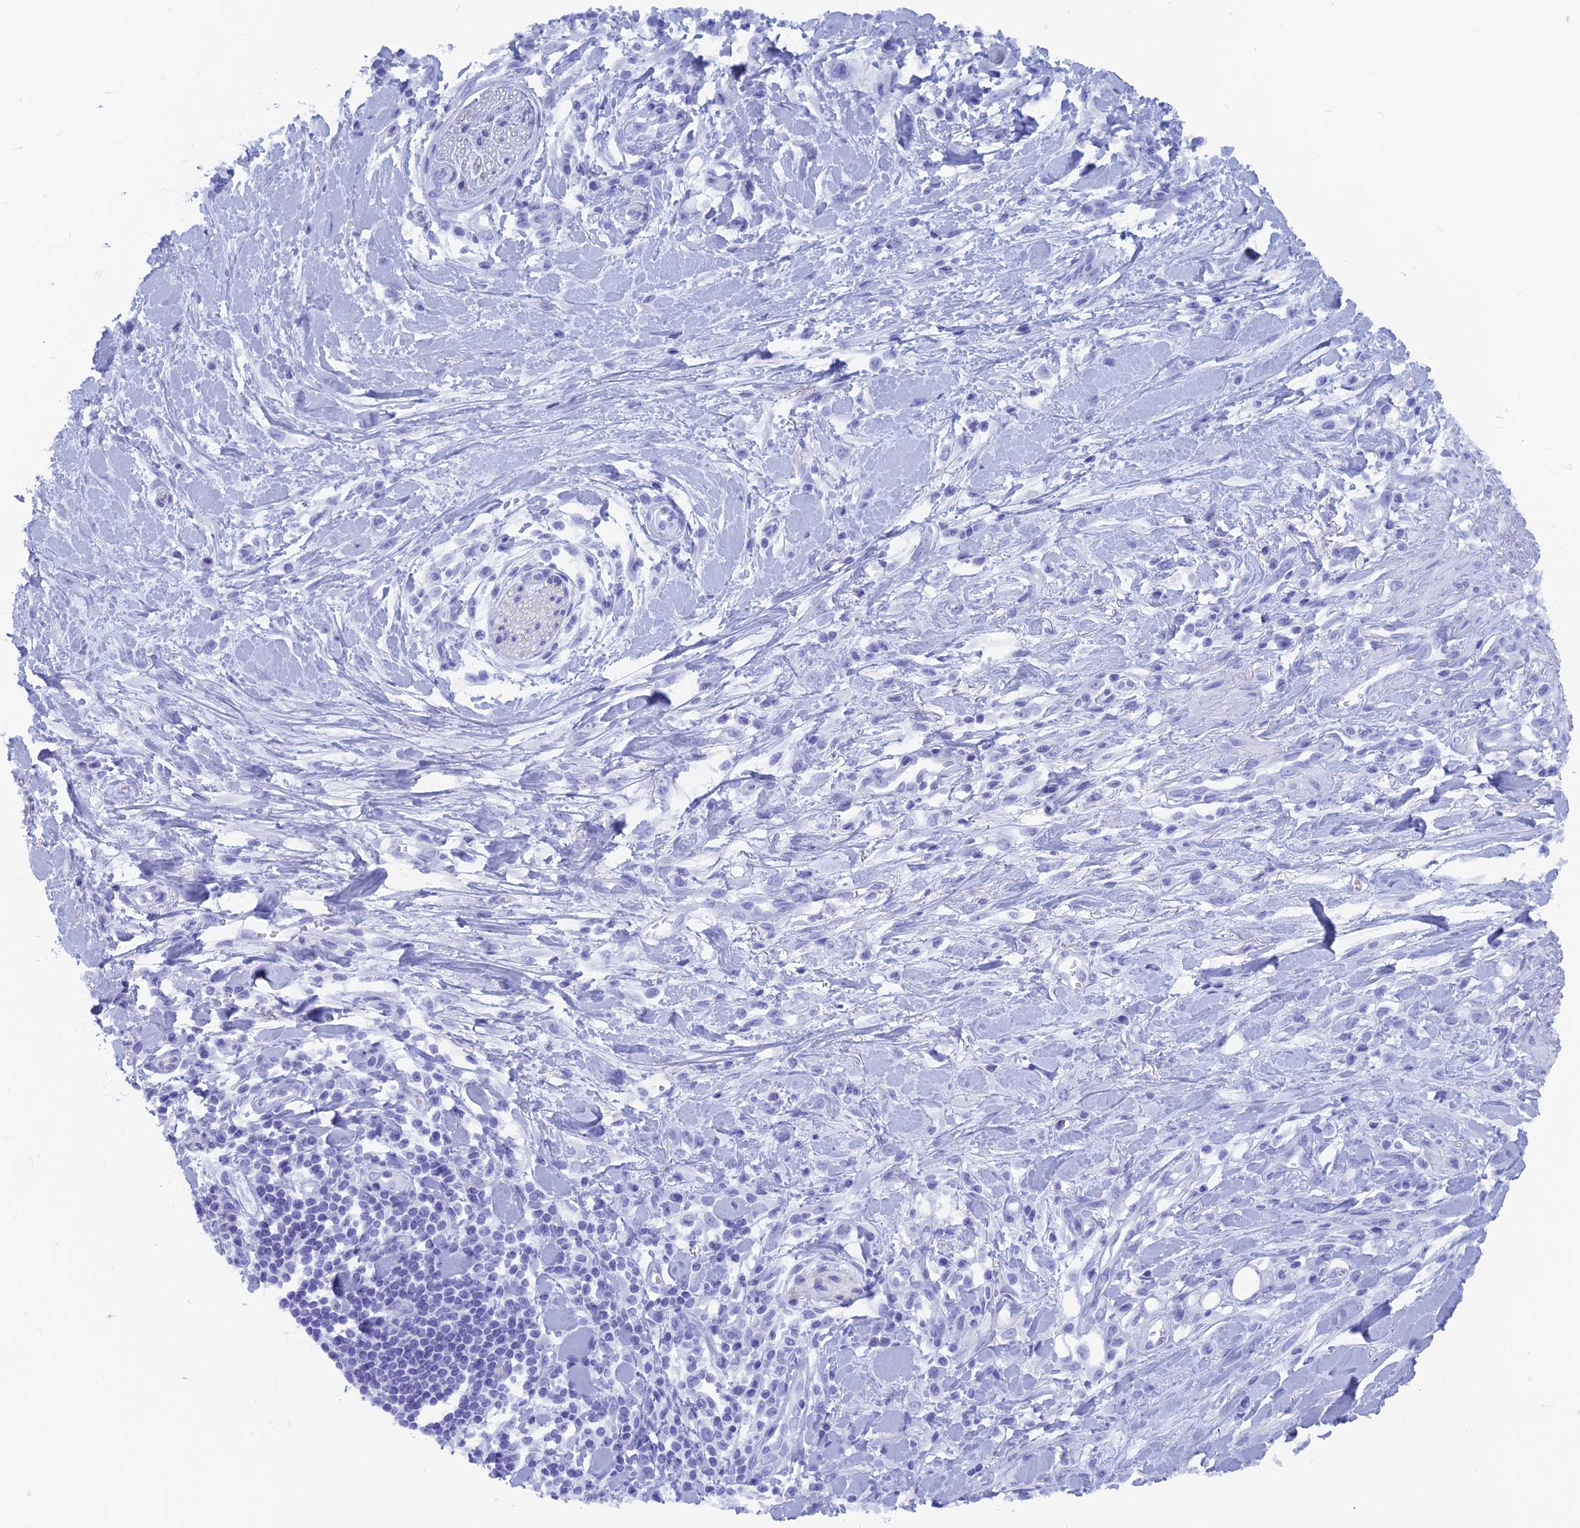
{"staining": {"intensity": "negative", "quantity": "none", "location": "none"}, "tissue": "stomach cancer", "cell_type": "Tumor cells", "image_type": "cancer", "snomed": [{"axis": "morphology", "description": "Normal tissue, NOS"}, {"axis": "morphology", "description": "Adenocarcinoma, NOS"}, {"axis": "topography", "description": "Stomach"}], "caption": "This photomicrograph is of stomach cancer (adenocarcinoma) stained with immunohistochemistry (IHC) to label a protein in brown with the nuclei are counter-stained blue. There is no staining in tumor cells.", "gene": "CAPS", "patient": {"sex": "female", "age": 64}}